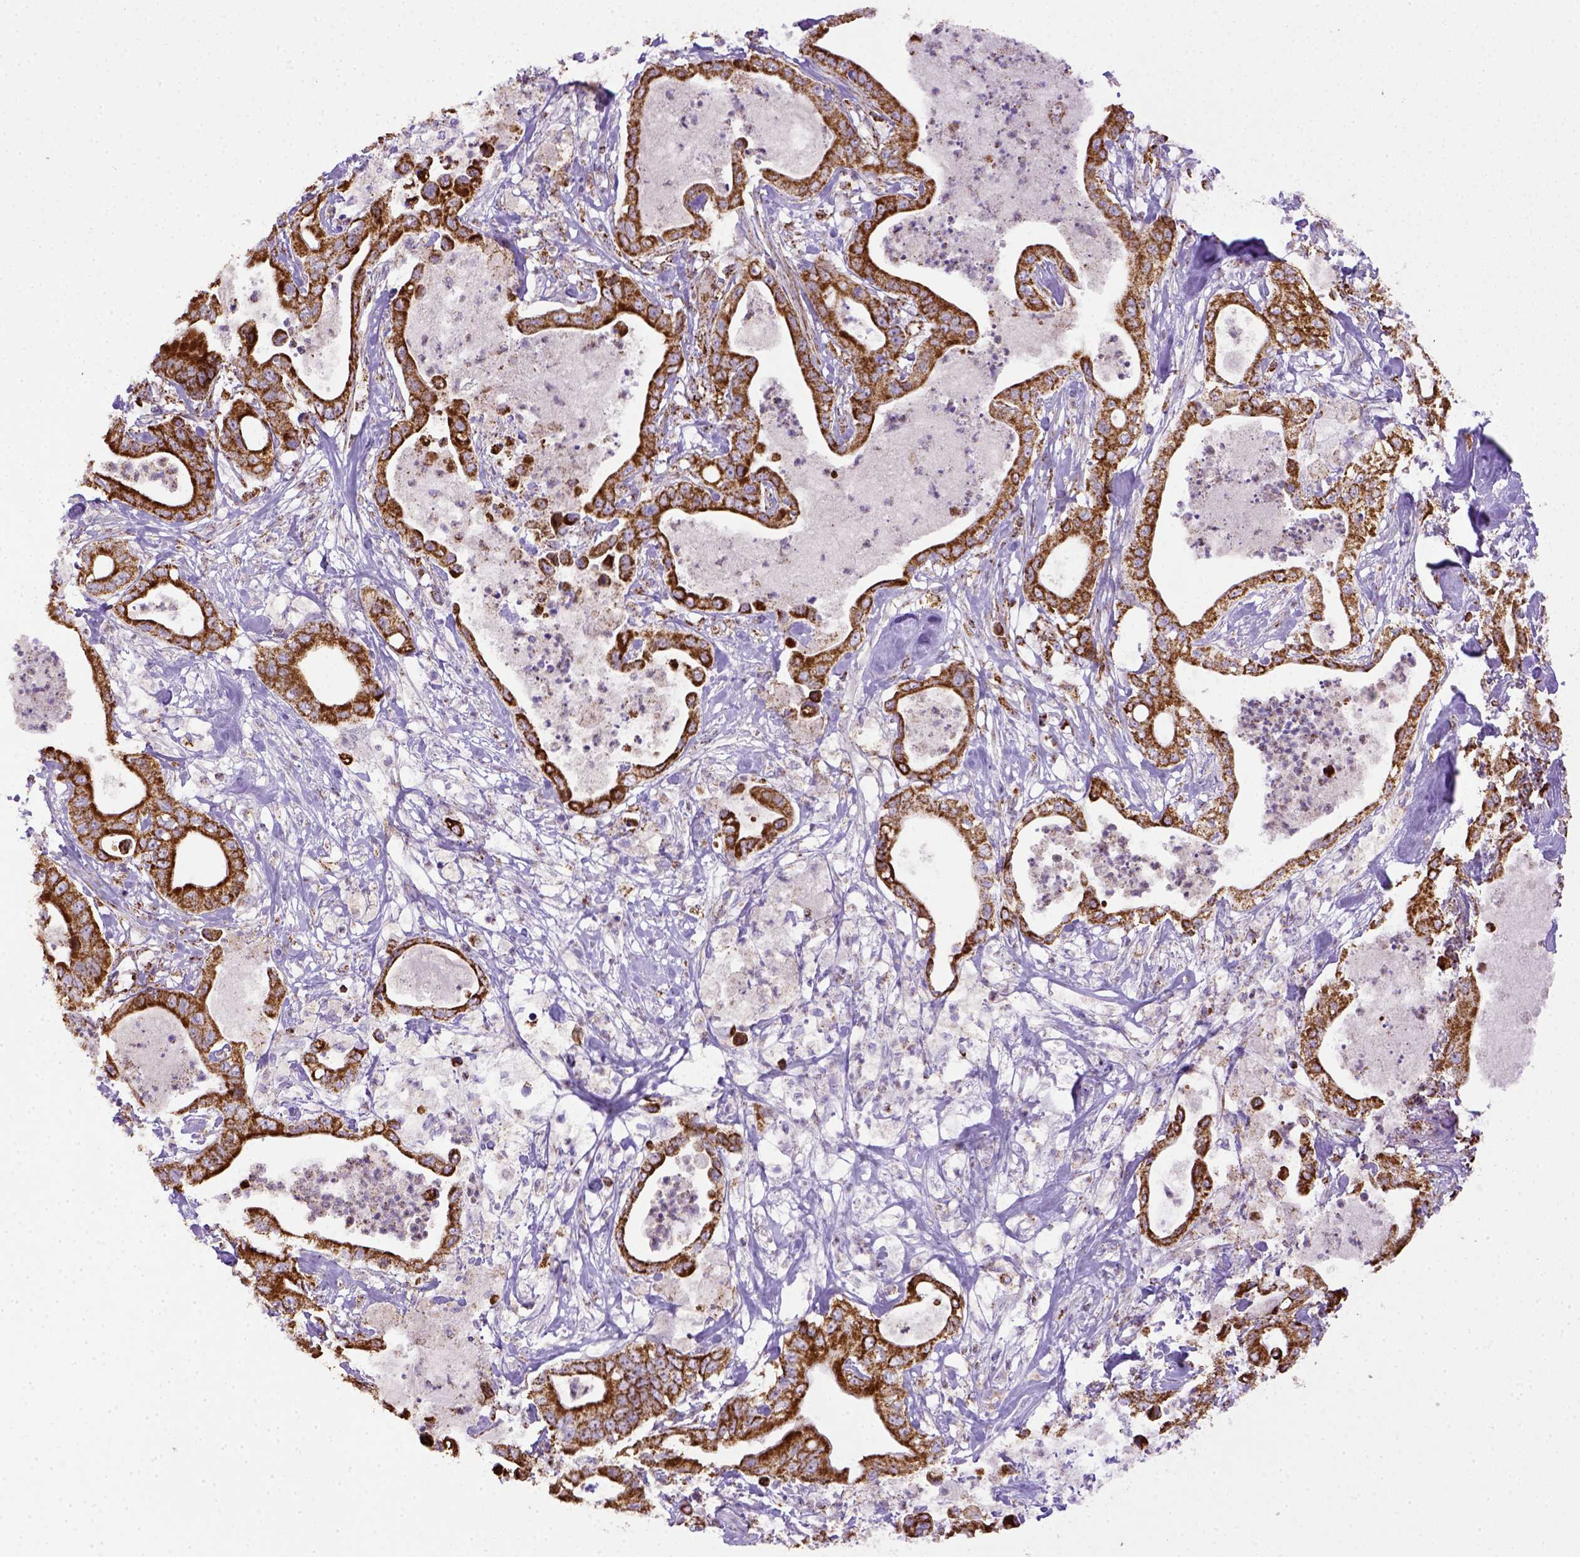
{"staining": {"intensity": "strong", "quantity": ">75%", "location": "cytoplasmic/membranous"}, "tissue": "pancreatic cancer", "cell_type": "Tumor cells", "image_type": "cancer", "snomed": [{"axis": "morphology", "description": "Adenocarcinoma, NOS"}, {"axis": "topography", "description": "Pancreas"}], "caption": "Approximately >75% of tumor cells in human adenocarcinoma (pancreatic) display strong cytoplasmic/membranous protein expression as visualized by brown immunohistochemical staining.", "gene": "MT-CO1", "patient": {"sex": "male", "age": 71}}